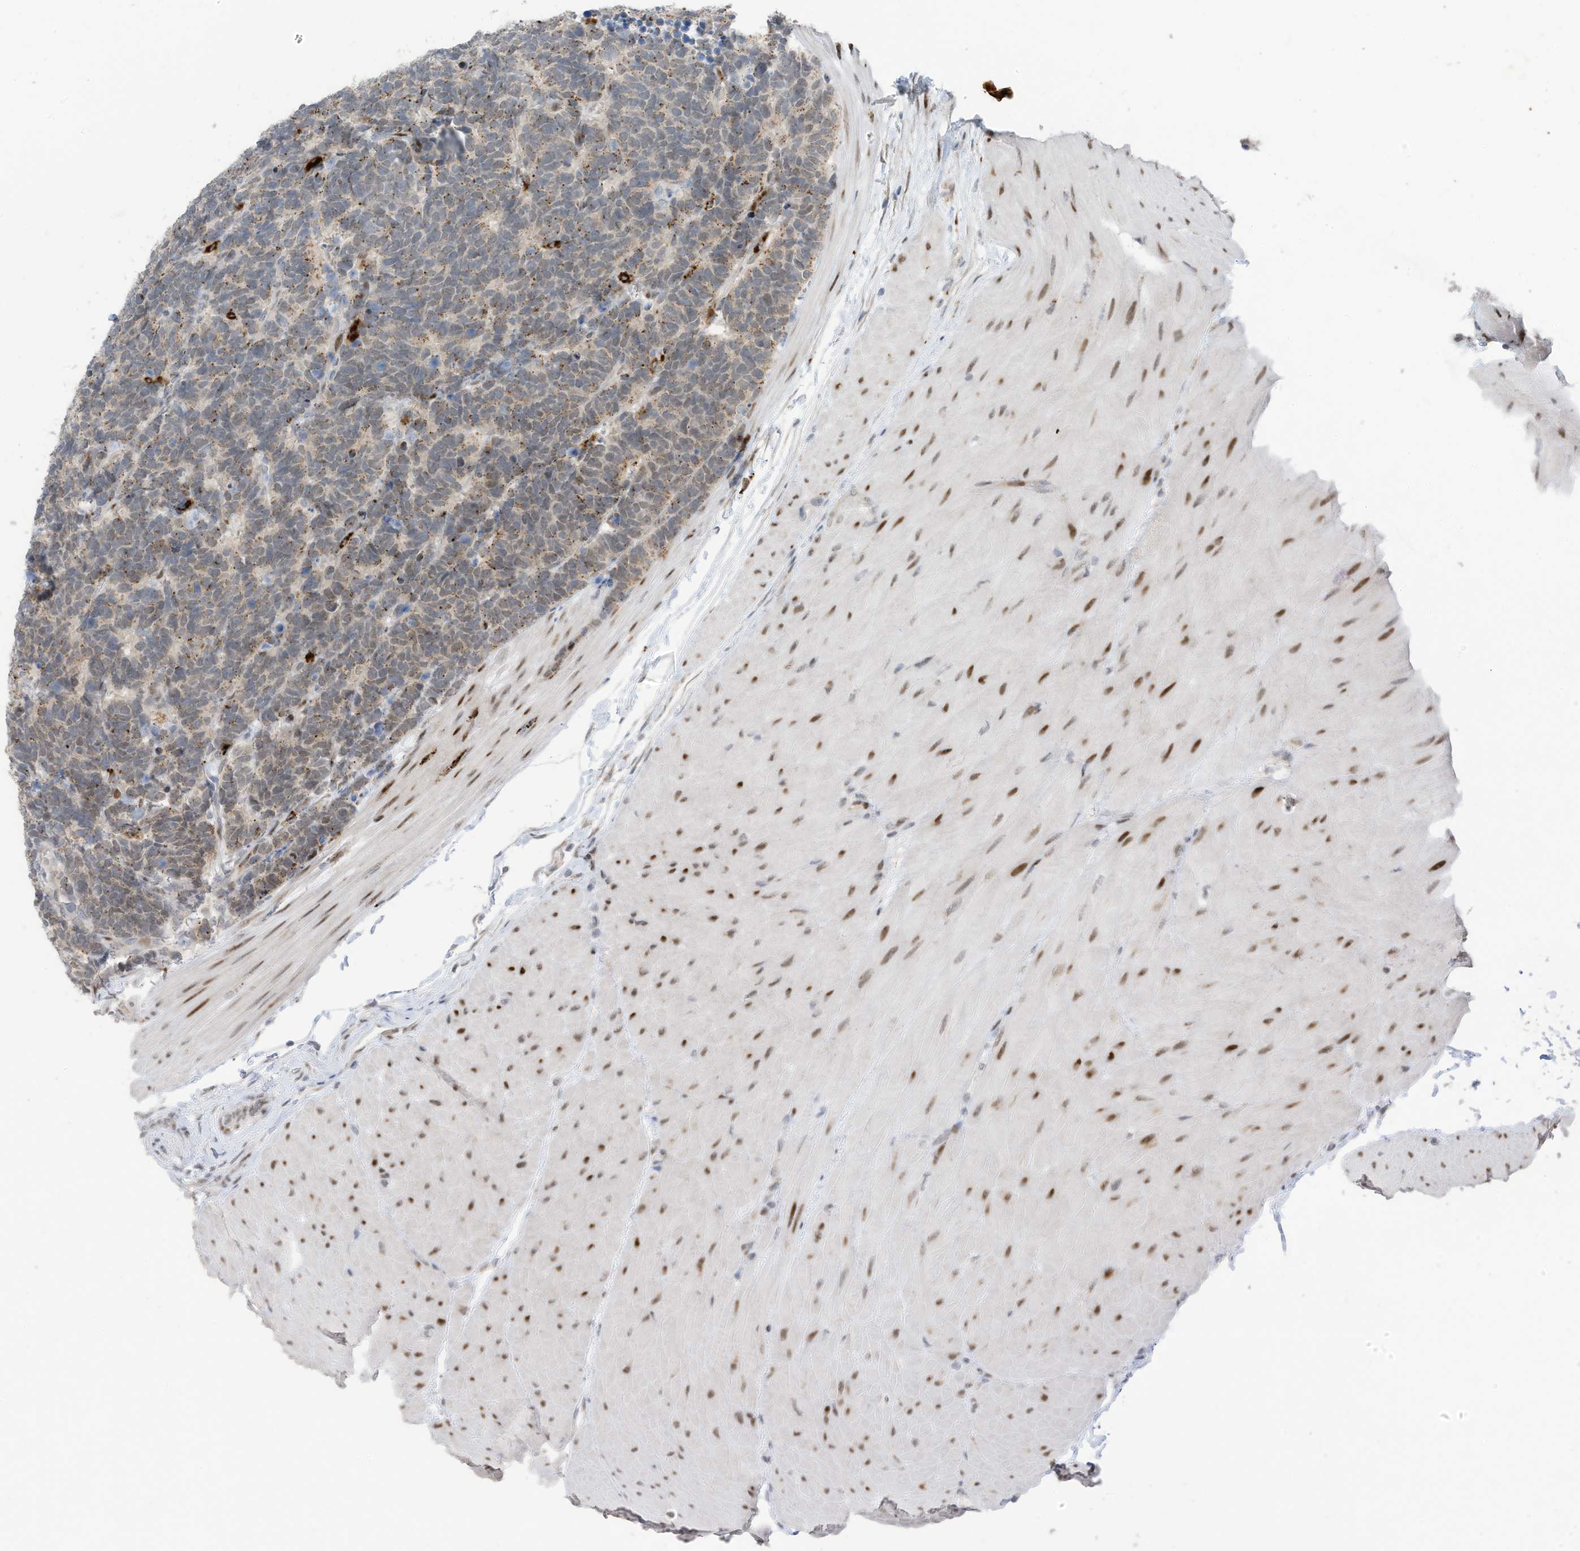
{"staining": {"intensity": "moderate", "quantity": "<25%", "location": "cytoplasmic/membranous"}, "tissue": "carcinoid", "cell_type": "Tumor cells", "image_type": "cancer", "snomed": [{"axis": "morphology", "description": "Carcinoma, NOS"}, {"axis": "morphology", "description": "Carcinoid, malignant, NOS"}, {"axis": "topography", "description": "Urinary bladder"}], "caption": "Immunohistochemical staining of human carcinoma exhibits low levels of moderate cytoplasmic/membranous positivity in approximately <25% of tumor cells. (DAB (3,3'-diaminobenzidine) = brown stain, brightfield microscopy at high magnification).", "gene": "RABL3", "patient": {"sex": "male", "age": 57}}